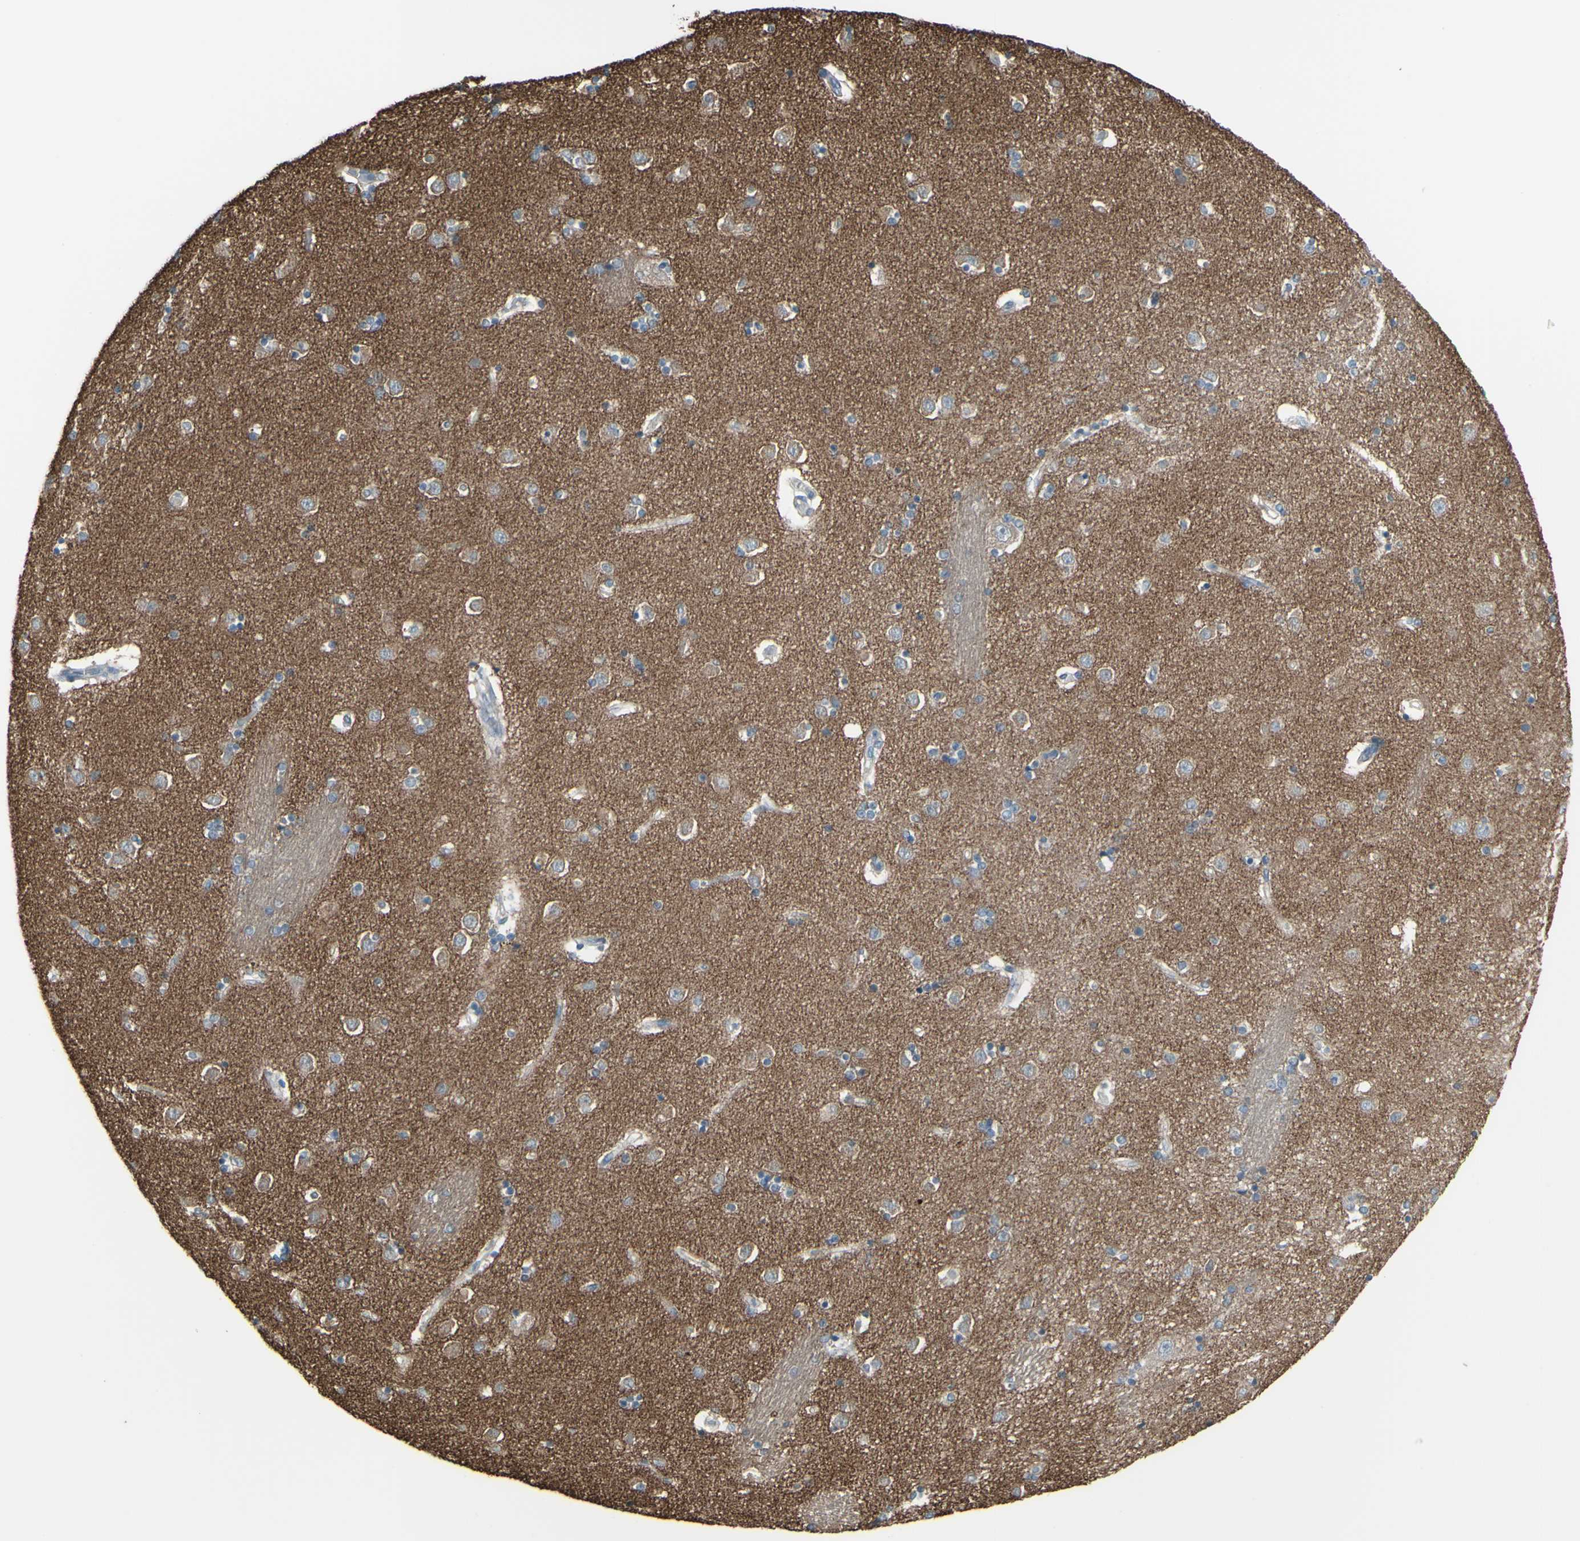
{"staining": {"intensity": "weak", "quantity": "25%-75%", "location": "cytoplasmic/membranous"}, "tissue": "caudate", "cell_type": "Glial cells", "image_type": "normal", "snomed": [{"axis": "morphology", "description": "Normal tissue, NOS"}, {"axis": "topography", "description": "Lateral ventricle wall"}], "caption": "Immunohistochemistry (IHC) histopathology image of normal human caudate stained for a protein (brown), which displays low levels of weak cytoplasmic/membranous positivity in about 25%-75% of glial cells.", "gene": "RAB3A", "patient": {"sex": "female", "age": 54}}